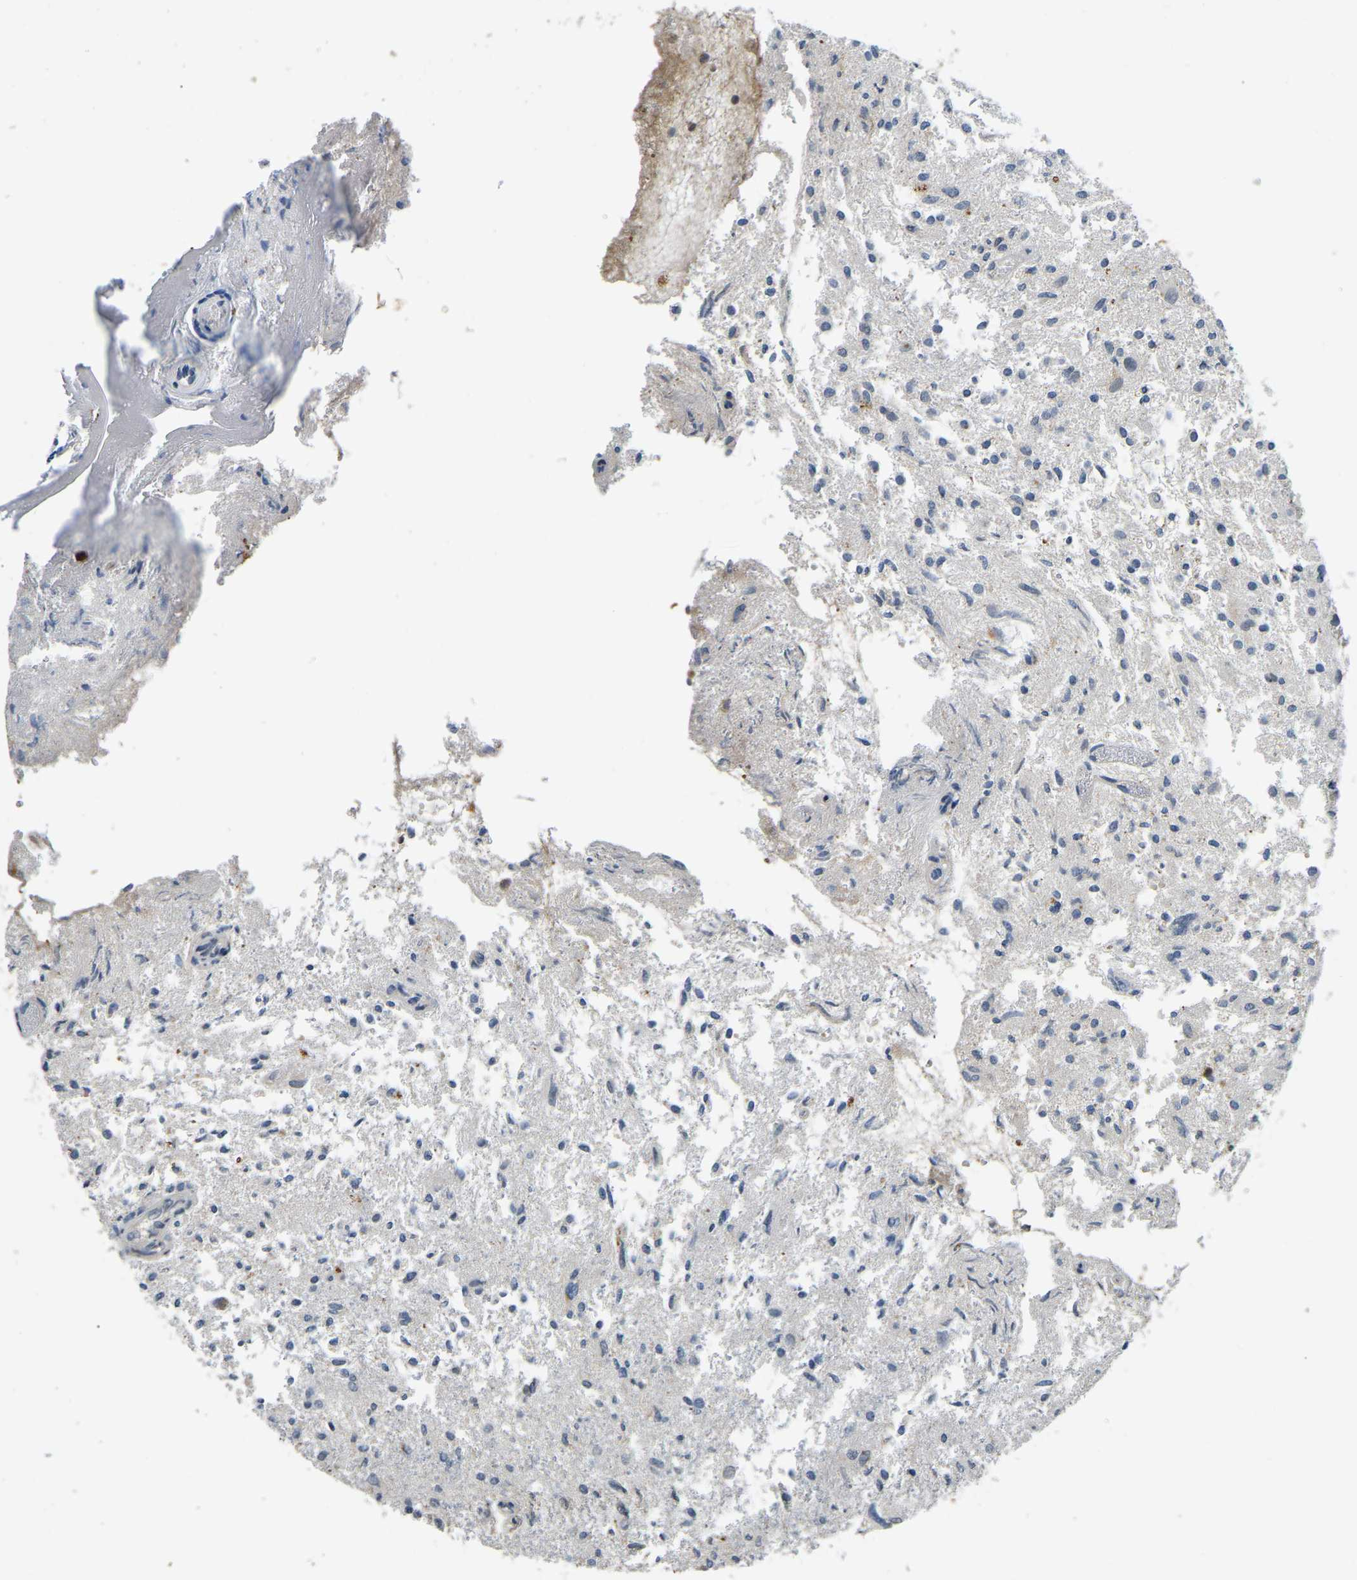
{"staining": {"intensity": "negative", "quantity": "none", "location": "none"}, "tissue": "glioma", "cell_type": "Tumor cells", "image_type": "cancer", "snomed": [{"axis": "morphology", "description": "Glioma, malignant, High grade"}, {"axis": "topography", "description": "Brain"}], "caption": "This micrograph is of glioma stained with IHC to label a protein in brown with the nuclei are counter-stained blue. There is no staining in tumor cells.", "gene": "KIAA1549", "patient": {"sex": "female", "age": 59}}